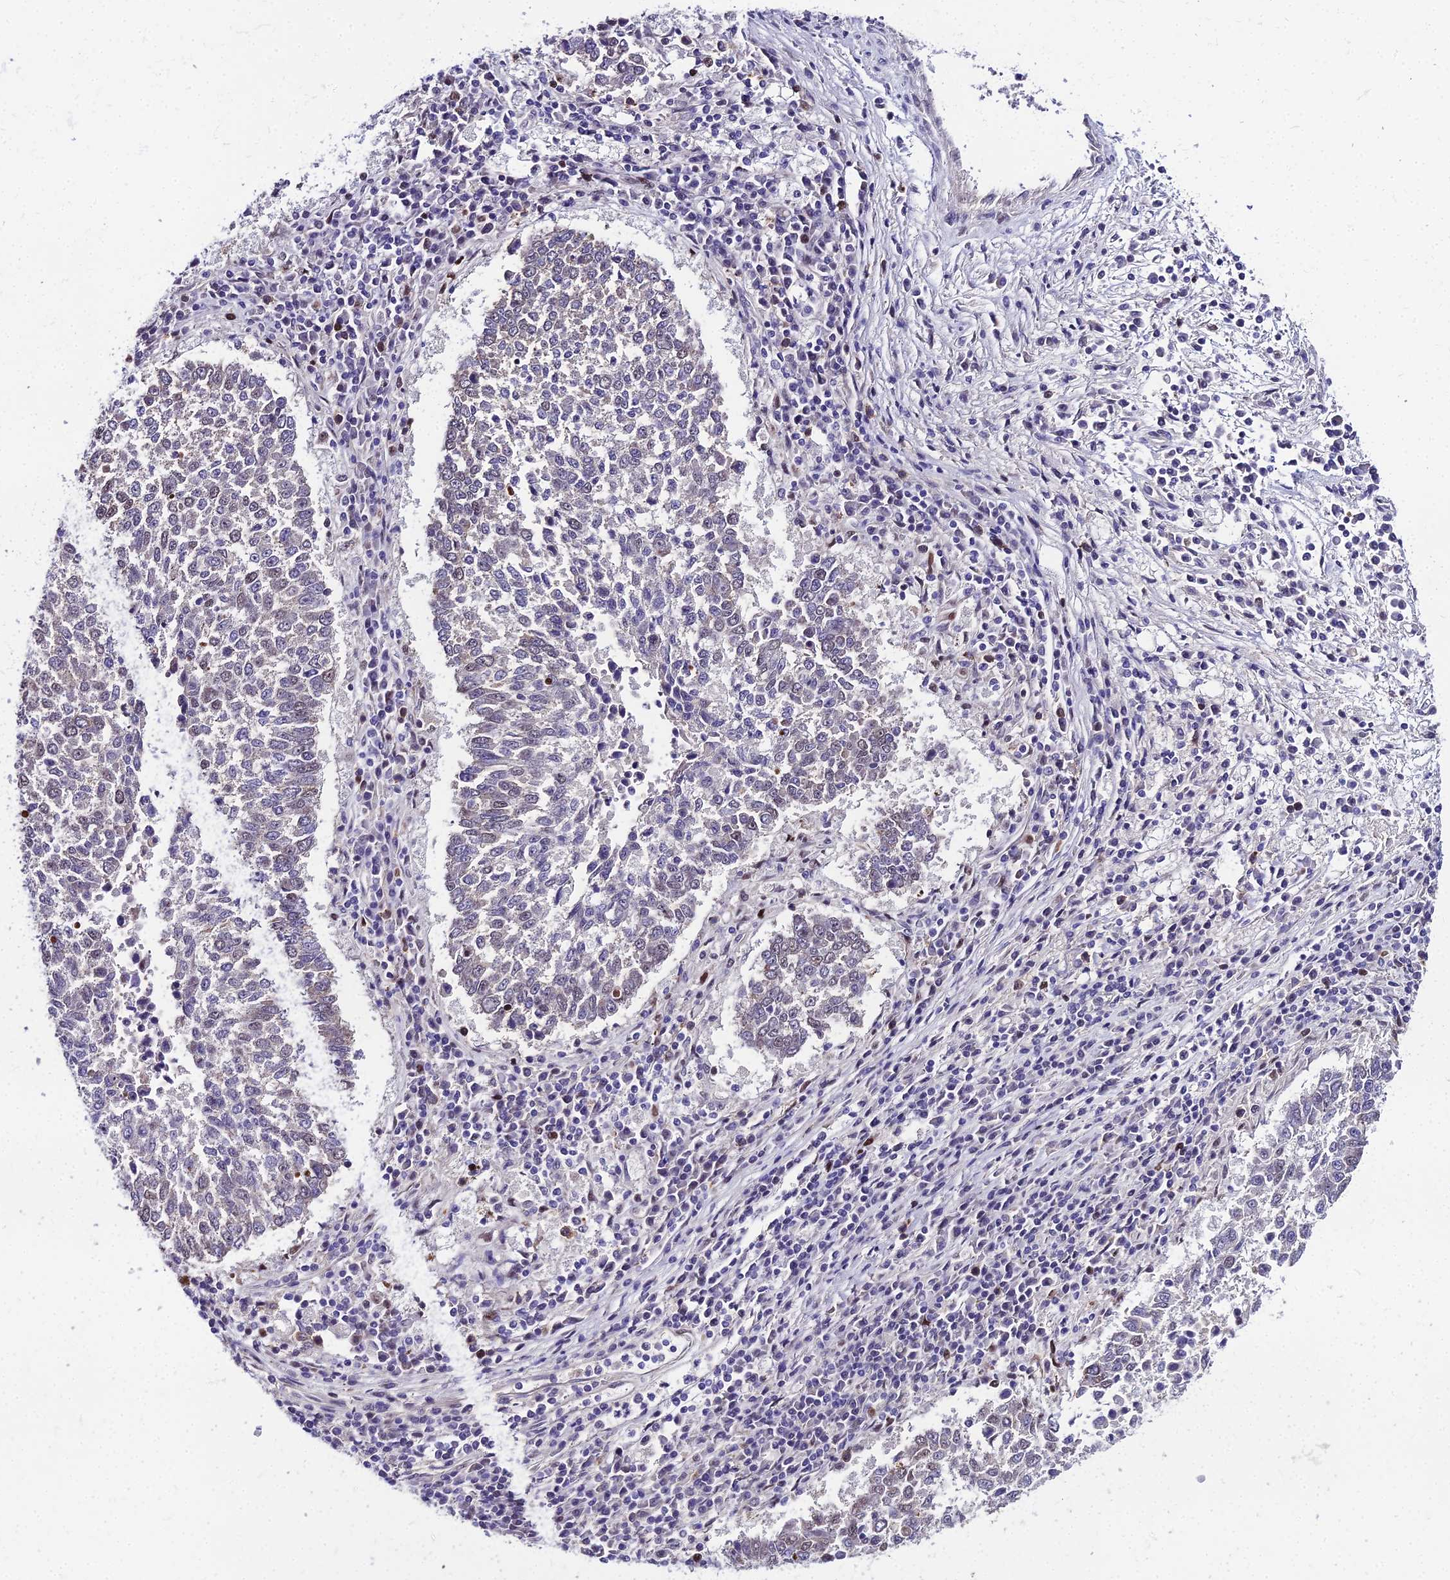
{"staining": {"intensity": "weak", "quantity": "<25%", "location": "nuclear"}, "tissue": "lung cancer", "cell_type": "Tumor cells", "image_type": "cancer", "snomed": [{"axis": "morphology", "description": "Squamous cell carcinoma, NOS"}, {"axis": "topography", "description": "Lung"}], "caption": "The immunohistochemistry (IHC) image has no significant positivity in tumor cells of squamous cell carcinoma (lung) tissue.", "gene": "TRIML2", "patient": {"sex": "male", "age": 73}}